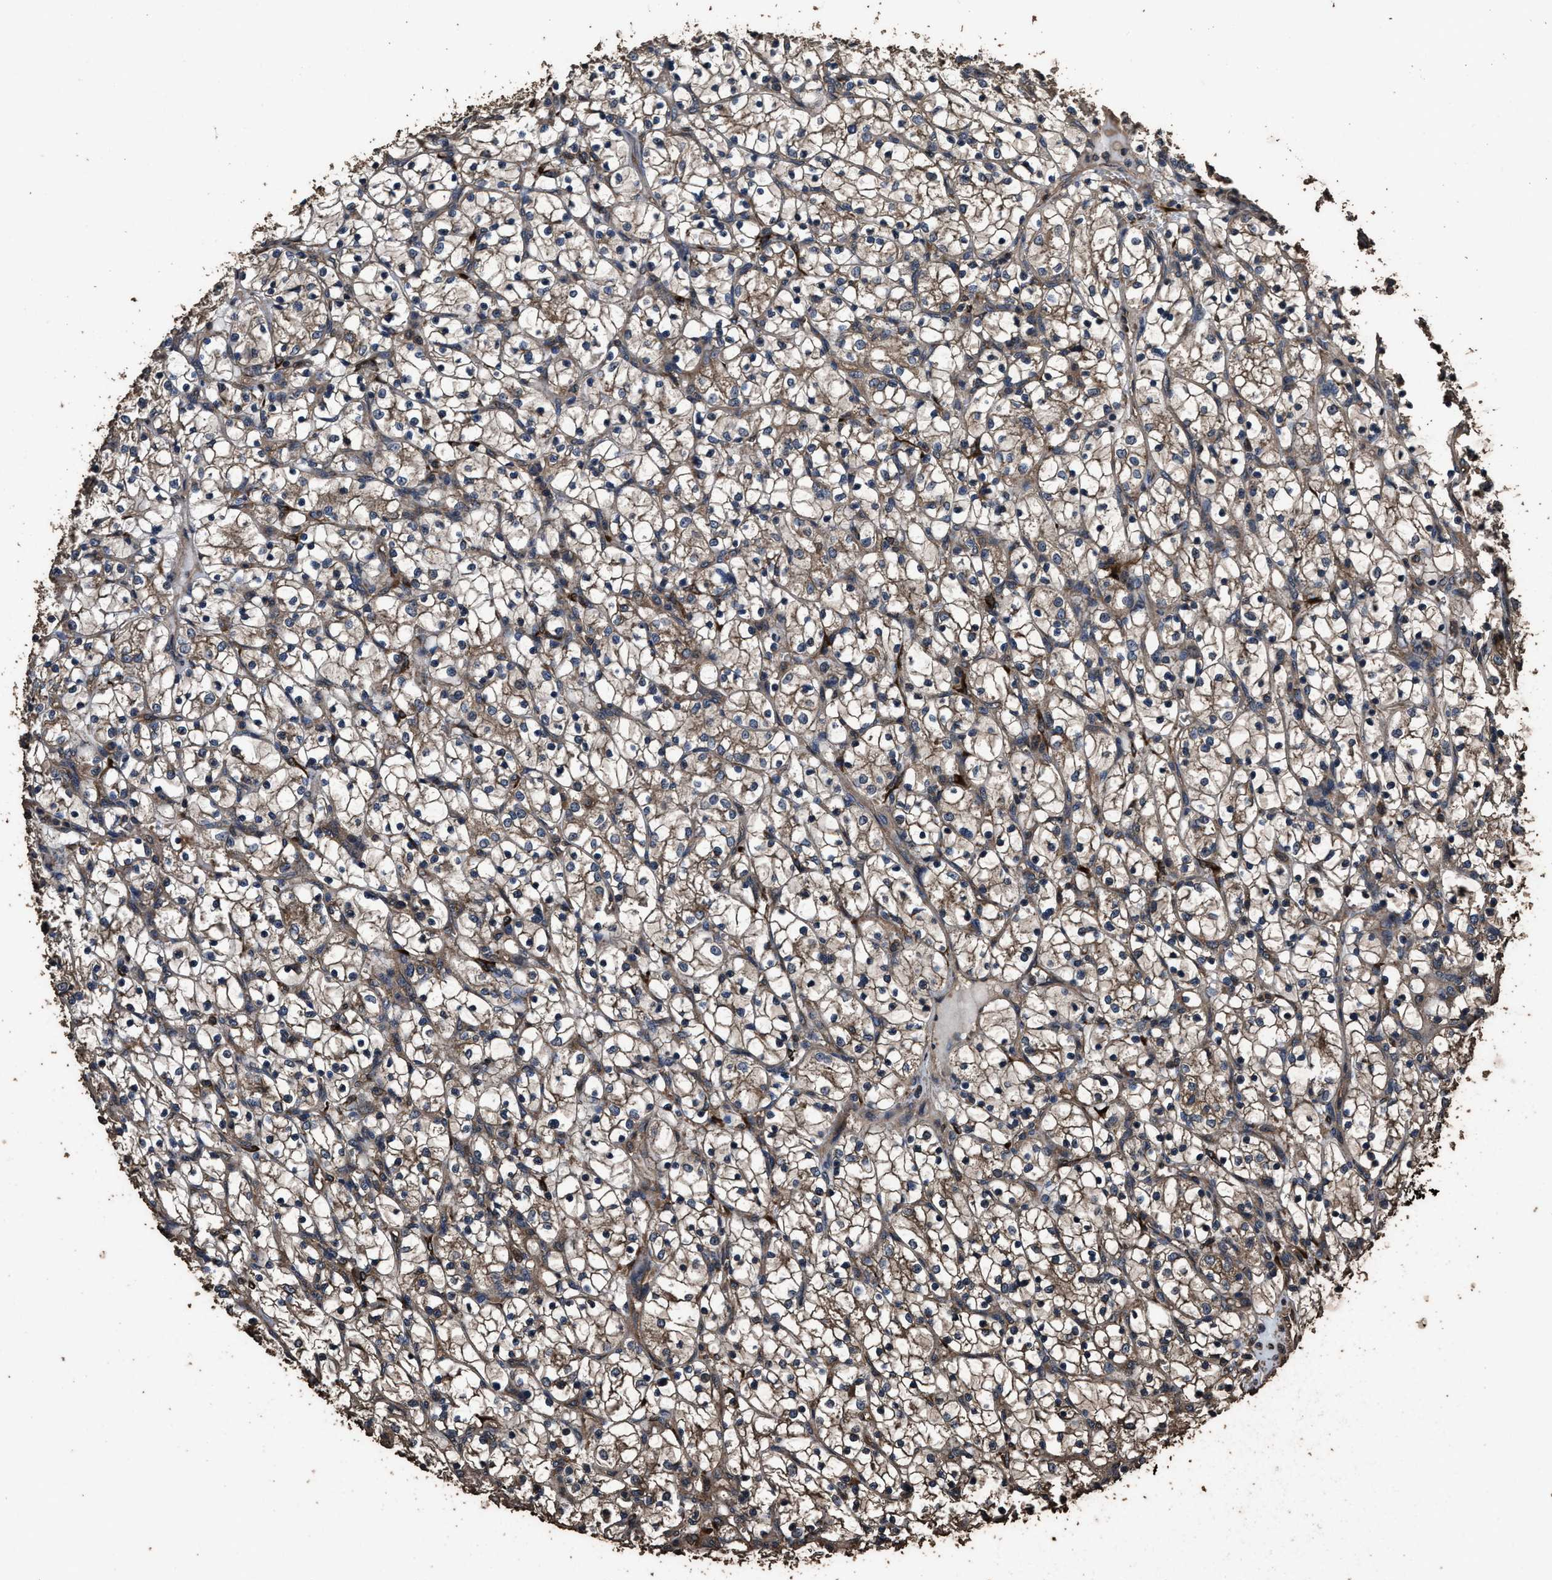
{"staining": {"intensity": "moderate", "quantity": ">75%", "location": "cytoplasmic/membranous"}, "tissue": "renal cancer", "cell_type": "Tumor cells", "image_type": "cancer", "snomed": [{"axis": "morphology", "description": "Adenocarcinoma, NOS"}, {"axis": "topography", "description": "Kidney"}], "caption": "Immunohistochemical staining of renal adenocarcinoma exhibits medium levels of moderate cytoplasmic/membranous positivity in about >75% of tumor cells. (DAB (3,3'-diaminobenzidine) IHC with brightfield microscopy, high magnification).", "gene": "ZMYND19", "patient": {"sex": "female", "age": 69}}